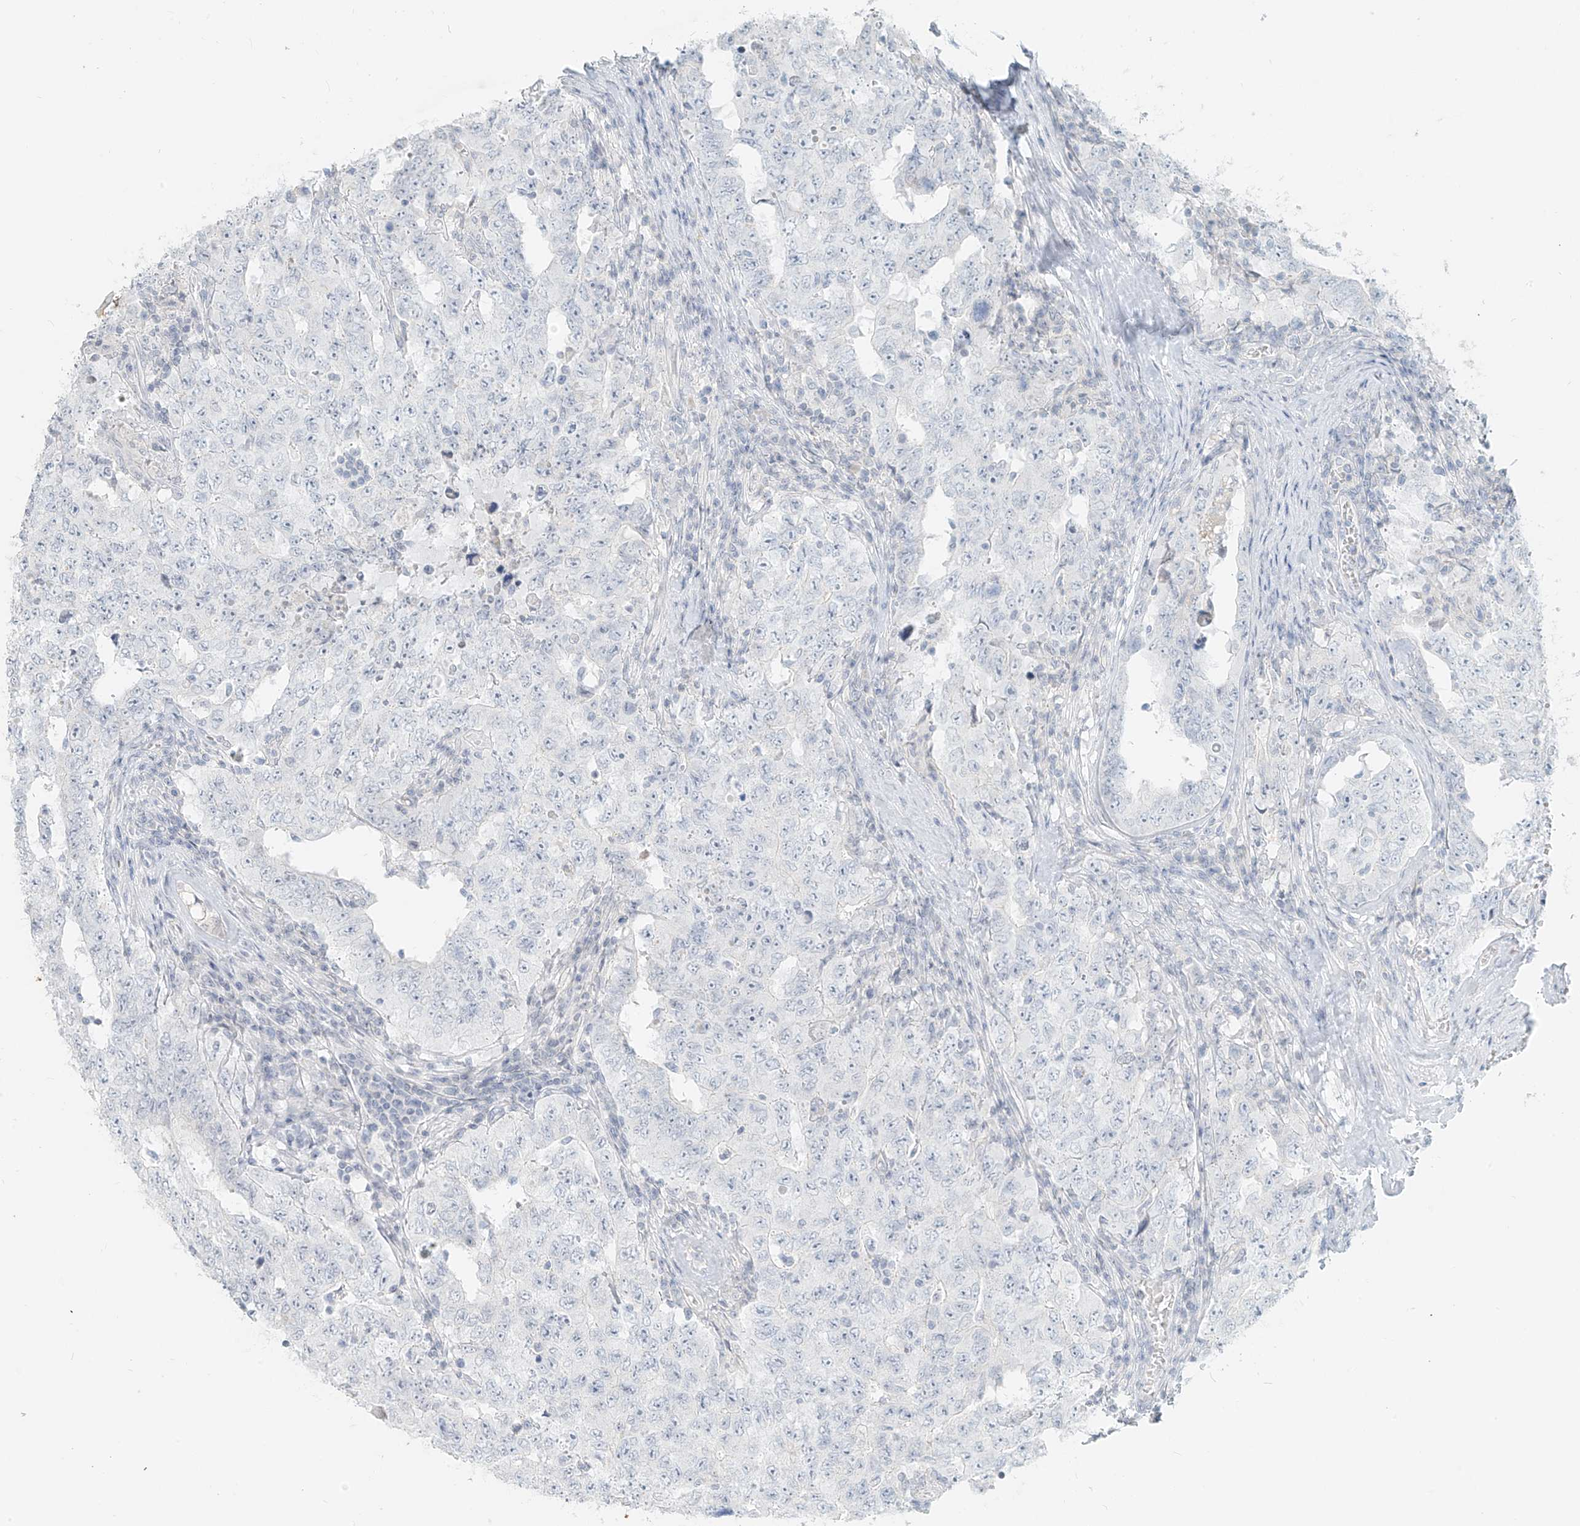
{"staining": {"intensity": "negative", "quantity": "none", "location": "none"}, "tissue": "testis cancer", "cell_type": "Tumor cells", "image_type": "cancer", "snomed": [{"axis": "morphology", "description": "Carcinoma, Embryonal, NOS"}, {"axis": "topography", "description": "Testis"}], "caption": "An IHC histopathology image of testis cancer is shown. There is no staining in tumor cells of testis cancer. Nuclei are stained in blue.", "gene": "OSBPL7", "patient": {"sex": "male", "age": 26}}